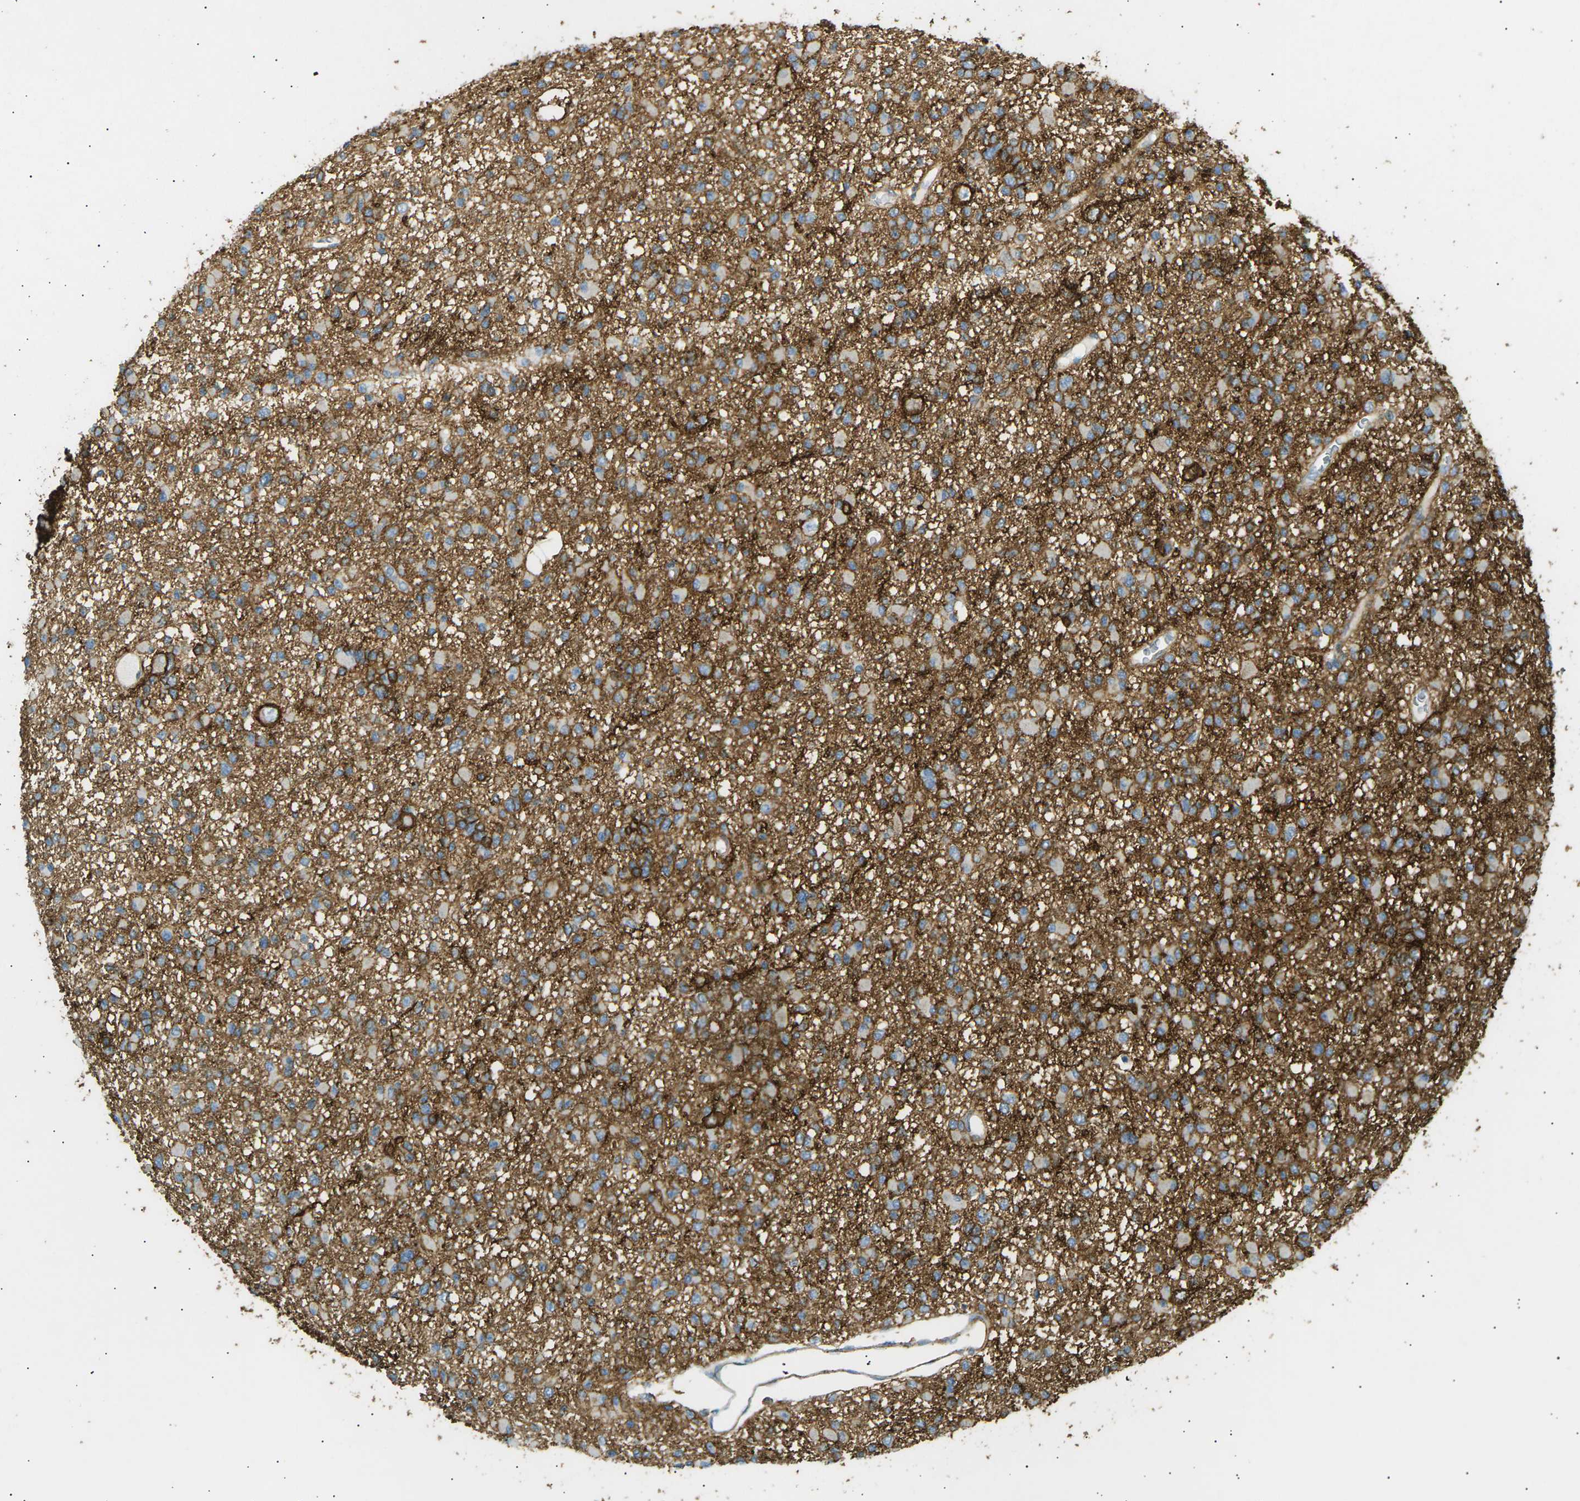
{"staining": {"intensity": "moderate", "quantity": "25%-75%", "location": "cytoplasmic/membranous"}, "tissue": "glioma", "cell_type": "Tumor cells", "image_type": "cancer", "snomed": [{"axis": "morphology", "description": "Glioma, malignant, Low grade"}, {"axis": "topography", "description": "Brain"}], "caption": "Malignant low-grade glioma stained with a brown dye reveals moderate cytoplasmic/membranous positive expression in about 25%-75% of tumor cells.", "gene": "ATP2B4", "patient": {"sex": "female", "age": 22}}